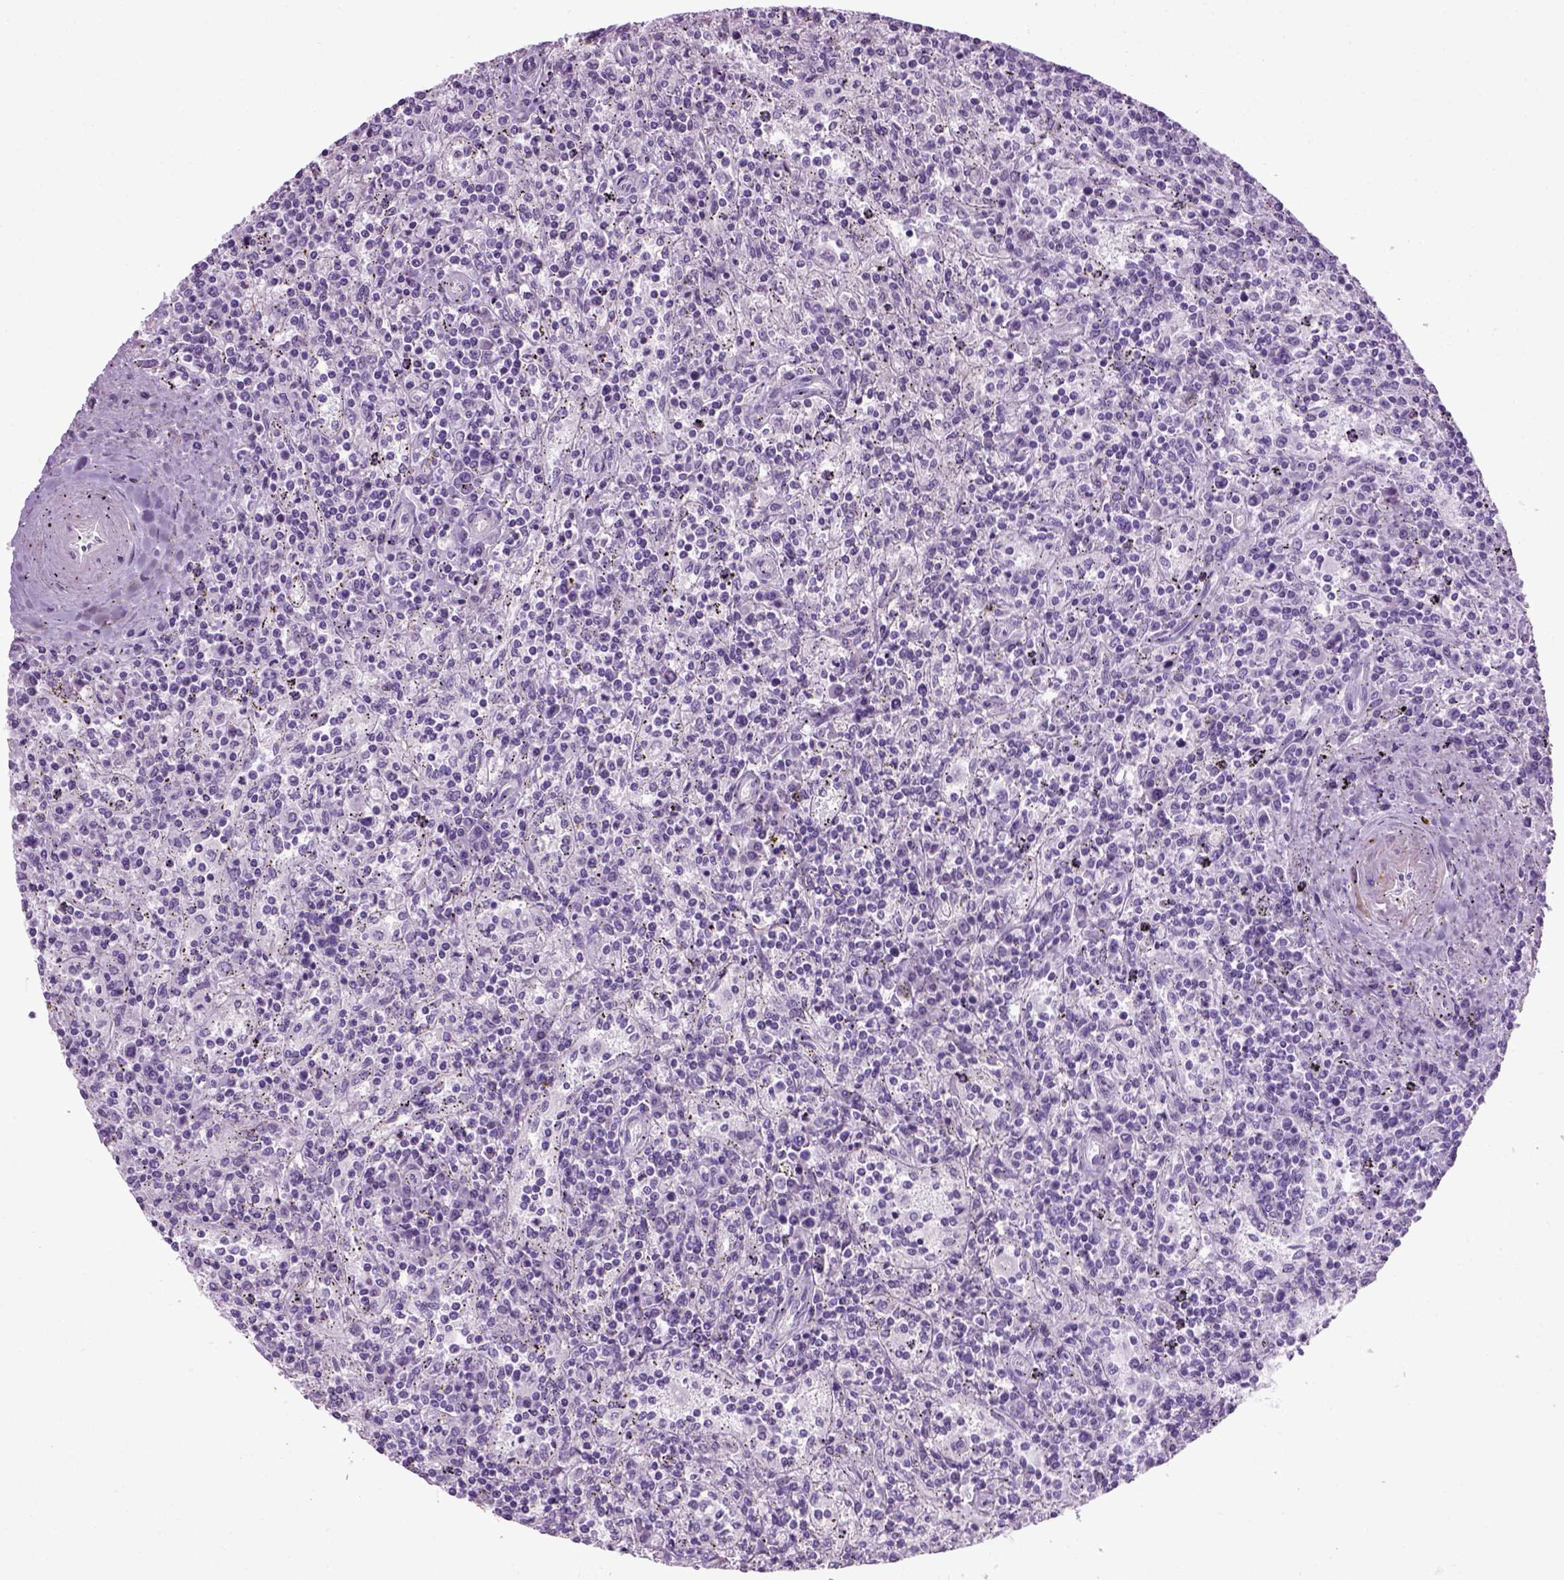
{"staining": {"intensity": "negative", "quantity": "none", "location": "none"}, "tissue": "lymphoma", "cell_type": "Tumor cells", "image_type": "cancer", "snomed": [{"axis": "morphology", "description": "Malignant lymphoma, non-Hodgkin's type, Low grade"}, {"axis": "topography", "description": "Spleen"}], "caption": "Immunohistochemical staining of human malignant lymphoma, non-Hodgkin's type (low-grade) demonstrates no significant staining in tumor cells.", "gene": "FAM161A", "patient": {"sex": "male", "age": 62}}